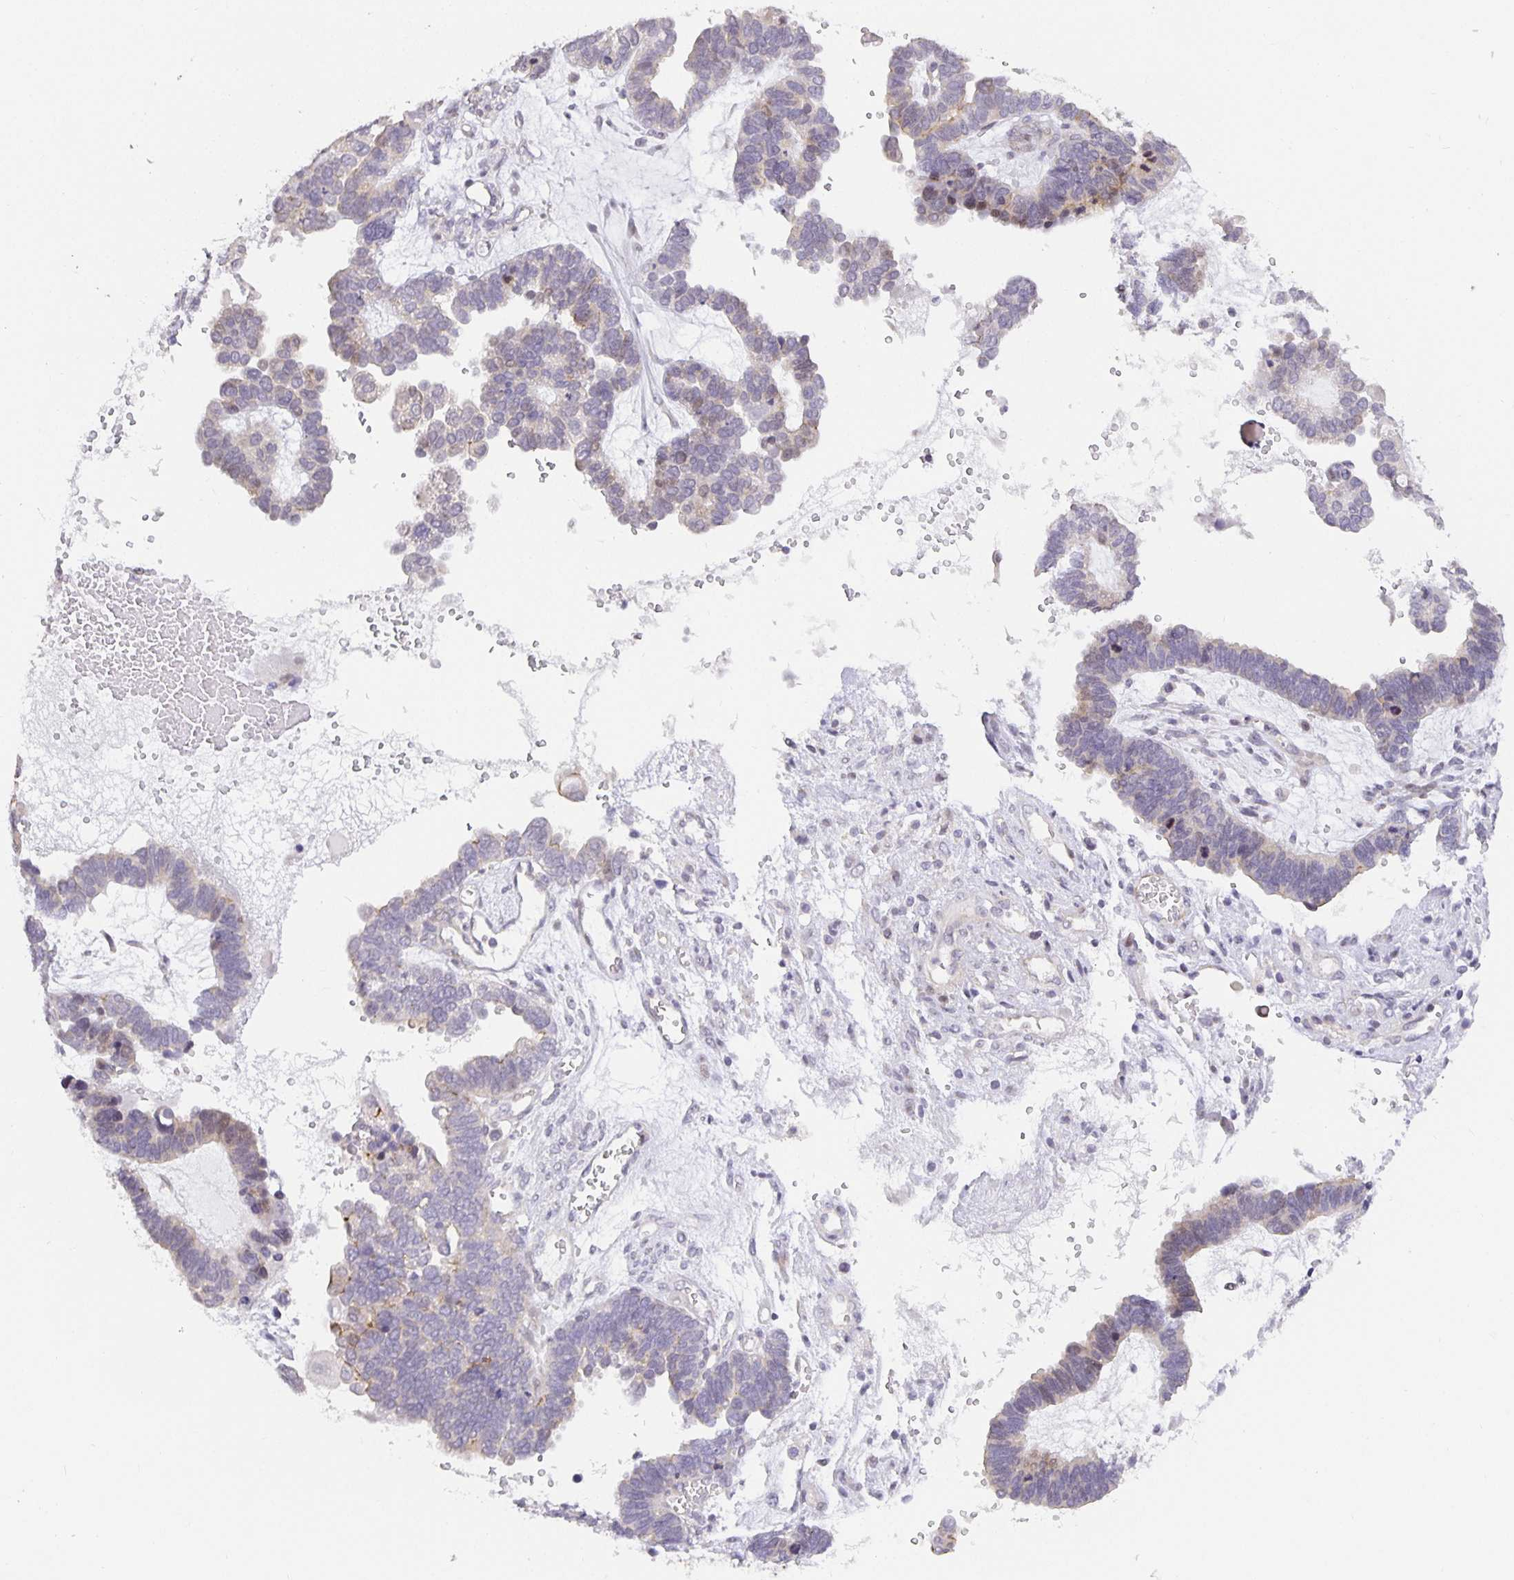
{"staining": {"intensity": "negative", "quantity": "none", "location": "none"}, "tissue": "ovarian cancer", "cell_type": "Tumor cells", "image_type": "cancer", "snomed": [{"axis": "morphology", "description": "Cystadenocarcinoma, serous, NOS"}, {"axis": "topography", "description": "Ovary"}], "caption": "This is an IHC histopathology image of ovarian serous cystadenocarcinoma. There is no expression in tumor cells.", "gene": "TJP3", "patient": {"sex": "female", "age": 51}}